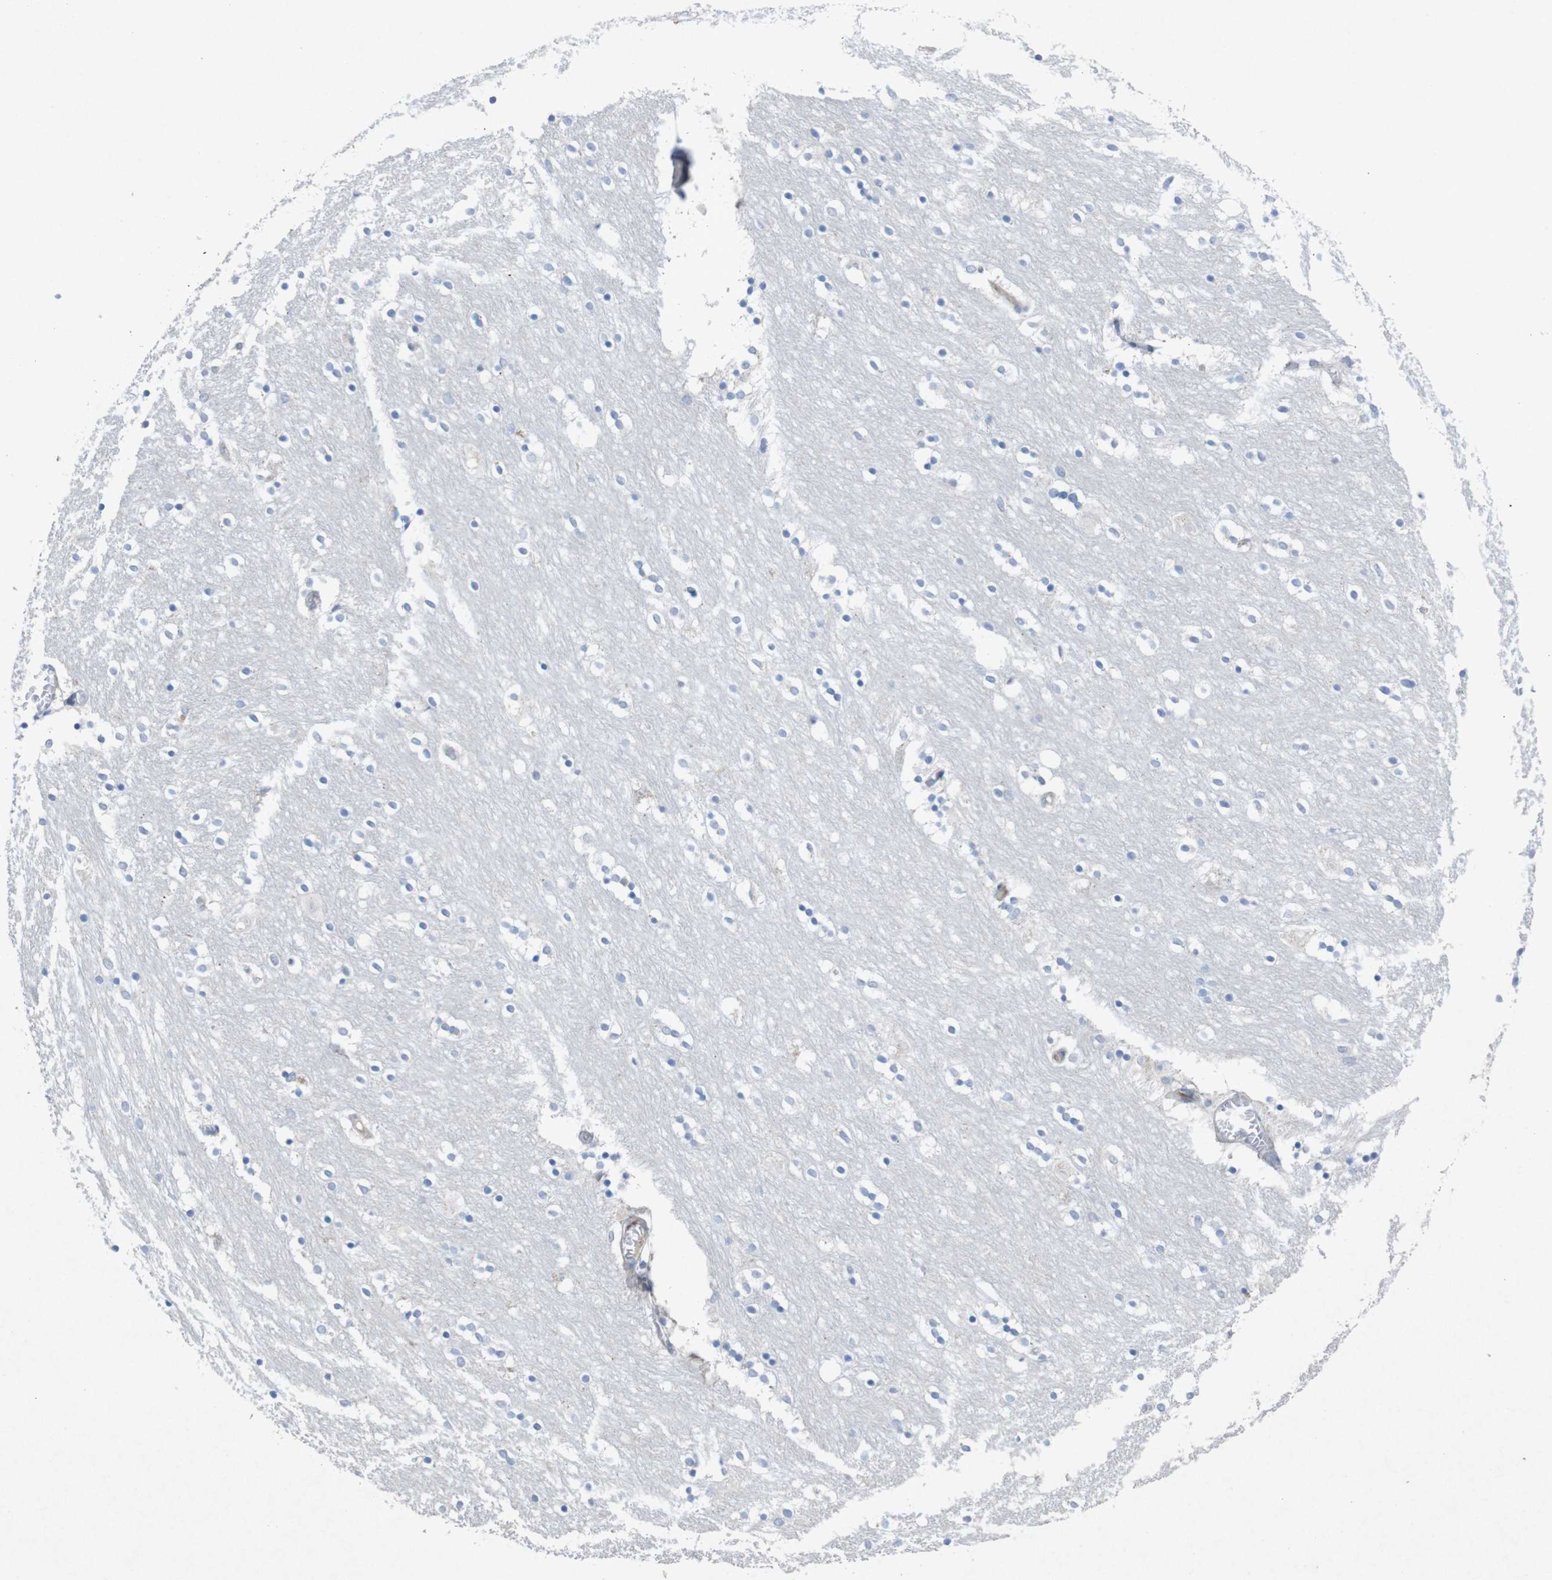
{"staining": {"intensity": "negative", "quantity": "none", "location": "none"}, "tissue": "caudate", "cell_type": "Glial cells", "image_type": "normal", "snomed": [{"axis": "morphology", "description": "Normal tissue, NOS"}, {"axis": "topography", "description": "Lateral ventricle wall"}], "caption": "A histopathology image of human caudate is negative for staining in glial cells. (DAB IHC with hematoxylin counter stain).", "gene": "SLAMF7", "patient": {"sex": "female", "age": 54}}